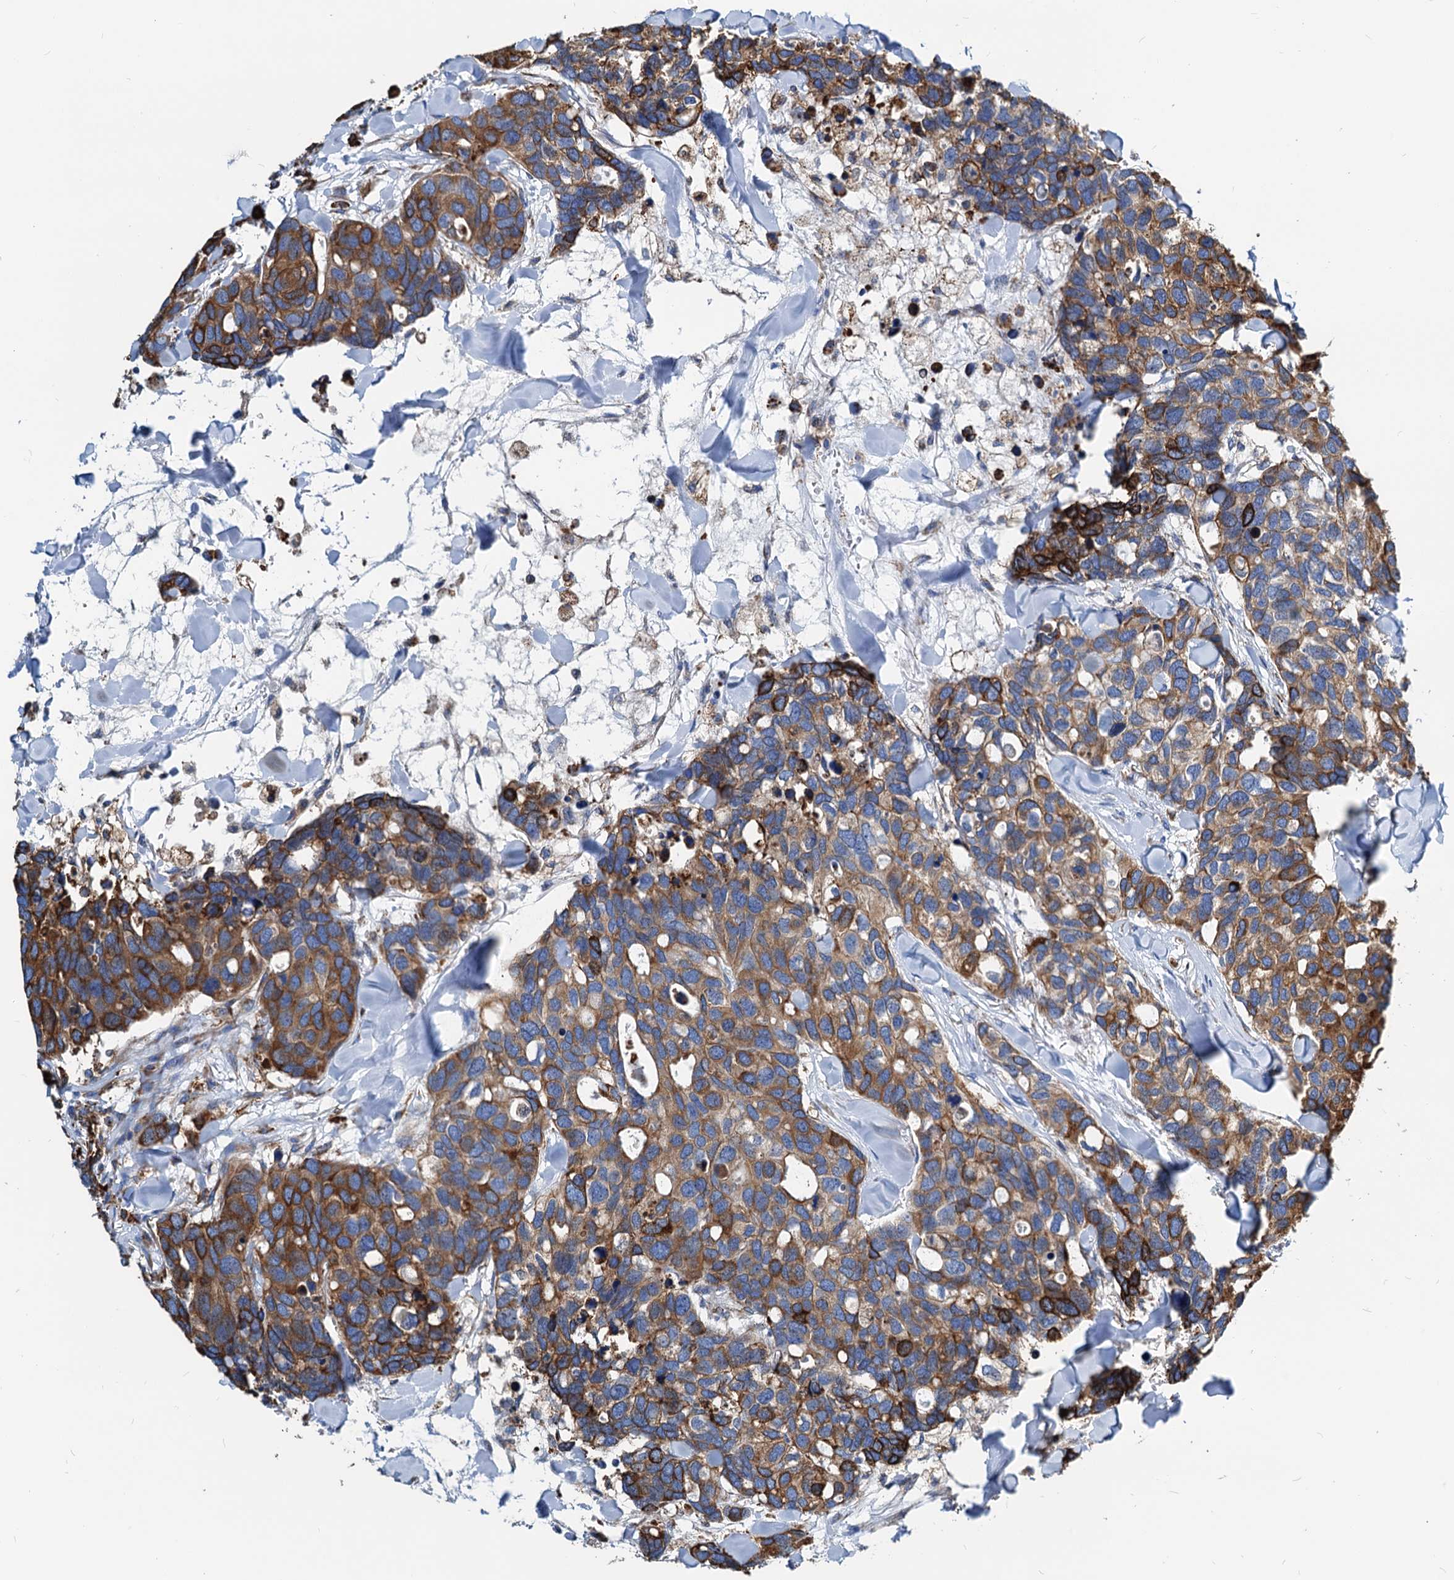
{"staining": {"intensity": "strong", "quantity": ">75%", "location": "cytoplasmic/membranous"}, "tissue": "breast cancer", "cell_type": "Tumor cells", "image_type": "cancer", "snomed": [{"axis": "morphology", "description": "Duct carcinoma"}, {"axis": "topography", "description": "Breast"}], "caption": "A brown stain shows strong cytoplasmic/membranous staining of a protein in human breast cancer (intraductal carcinoma) tumor cells.", "gene": "HSPA5", "patient": {"sex": "female", "age": 83}}